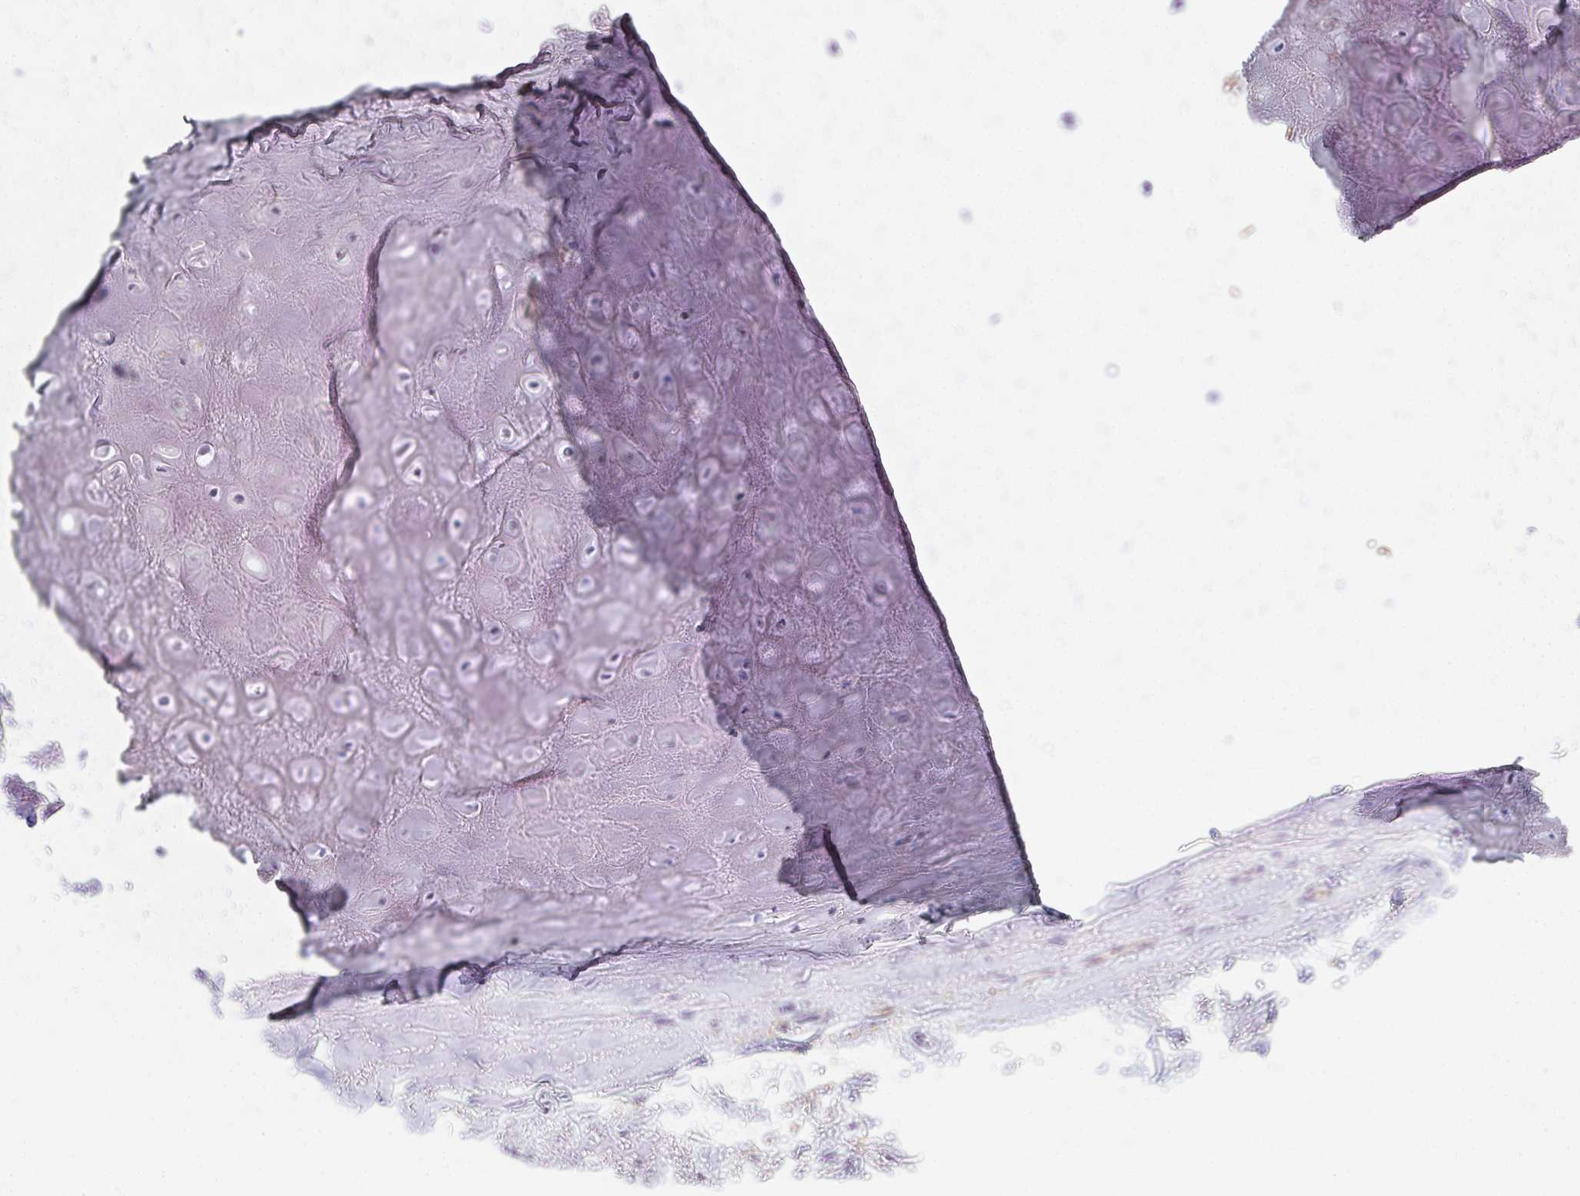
{"staining": {"intensity": "negative", "quantity": "none", "location": "none"}, "tissue": "adipose tissue", "cell_type": "Adipocytes", "image_type": "normal", "snomed": [{"axis": "morphology", "description": "Normal tissue, NOS"}, {"axis": "topography", "description": "Cartilage tissue"}], "caption": "IHC photomicrograph of unremarkable human adipose tissue stained for a protein (brown), which exhibits no expression in adipocytes.", "gene": "DCD", "patient": {"sex": "male", "age": 65}}